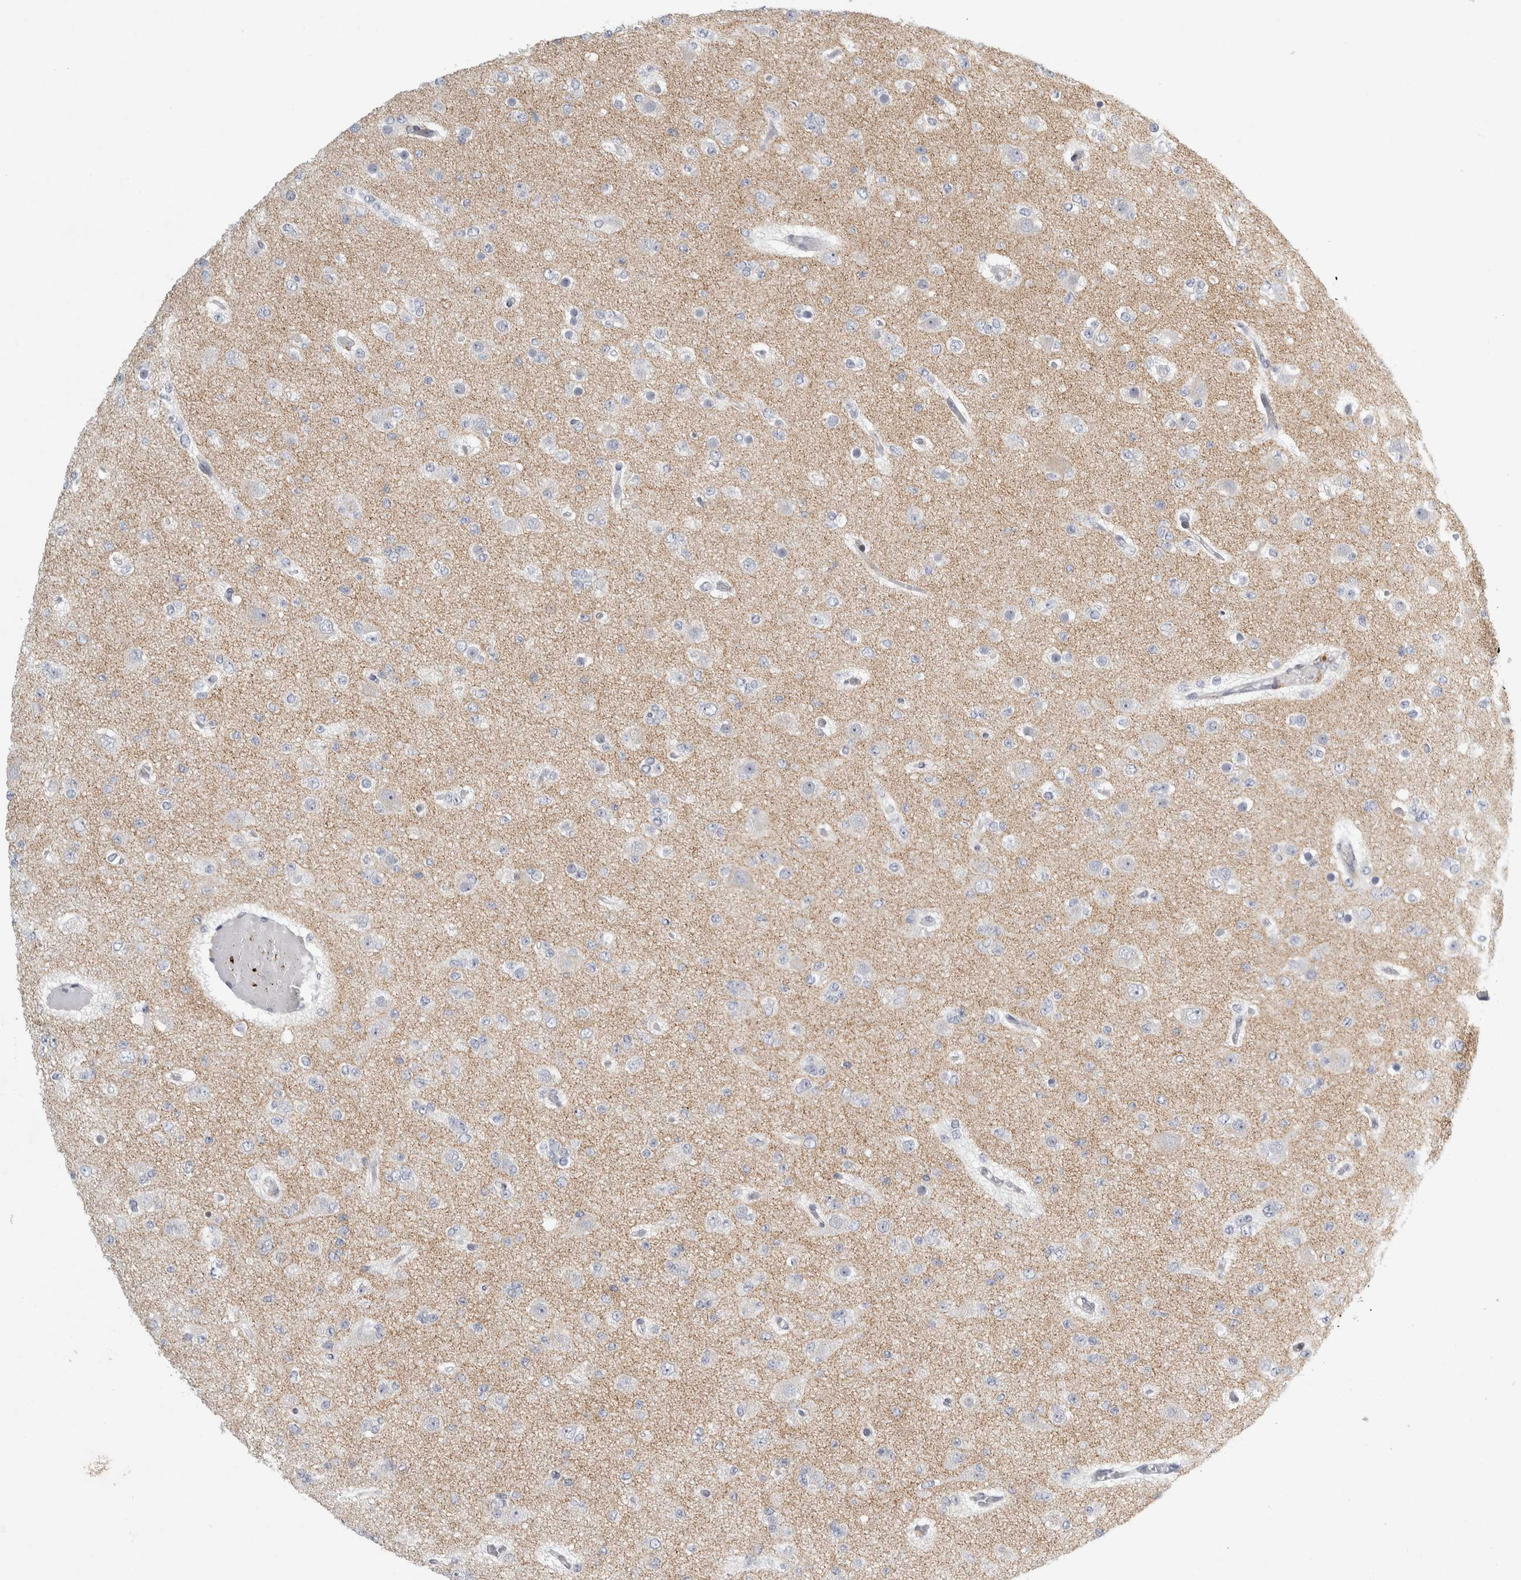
{"staining": {"intensity": "negative", "quantity": "none", "location": "none"}, "tissue": "glioma", "cell_type": "Tumor cells", "image_type": "cancer", "snomed": [{"axis": "morphology", "description": "Glioma, malignant, Low grade"}, {"axis": "topography", "description": "Brain"}], "caption": "IHC image of malignant glioma (low-grade) stained for a protein (brown), which reveals no staining in tumor cells.", "gene": "UTP25", "patient": {"sex": "female", "age": 22}}